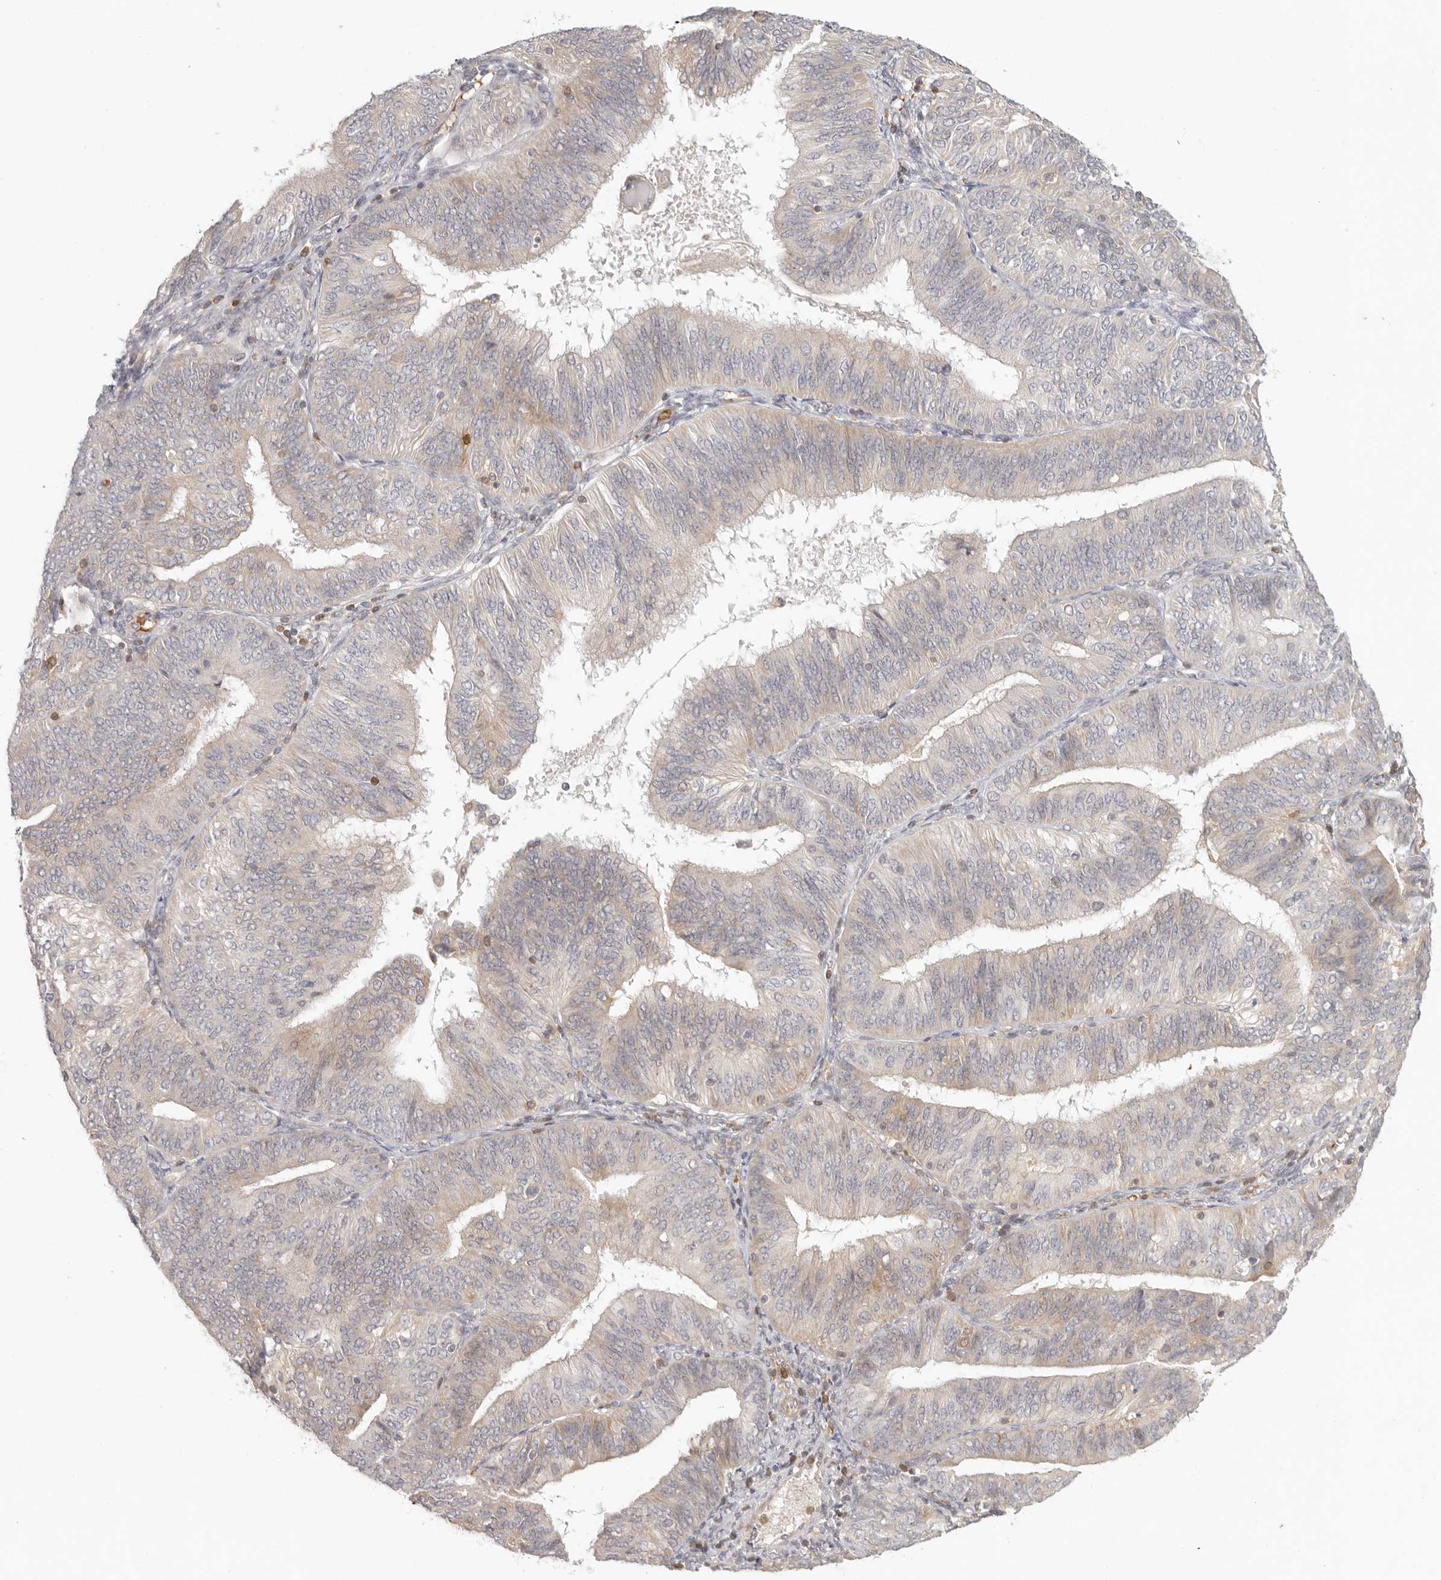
{"staining": {"intensity": "weak", "quantity": "<25%", "location": "cytoplasmic/membranous"}, "tissue": "endometrial cancer", "cell_type": "Tumor cells", "image_type": "cancer", "snomed": [{"axis": "morphology", "description": "Adenocarcinoma, NOS"}, {"axis": "topography", "description": "Endometrium"}], "caption": "This is a image of immunohistochemistry (IHC) staining of endometrial cancer, which shows no staining in tumor cells.", "gene": "AHDC1", "patient": {"sex": "female", "age": 58}}